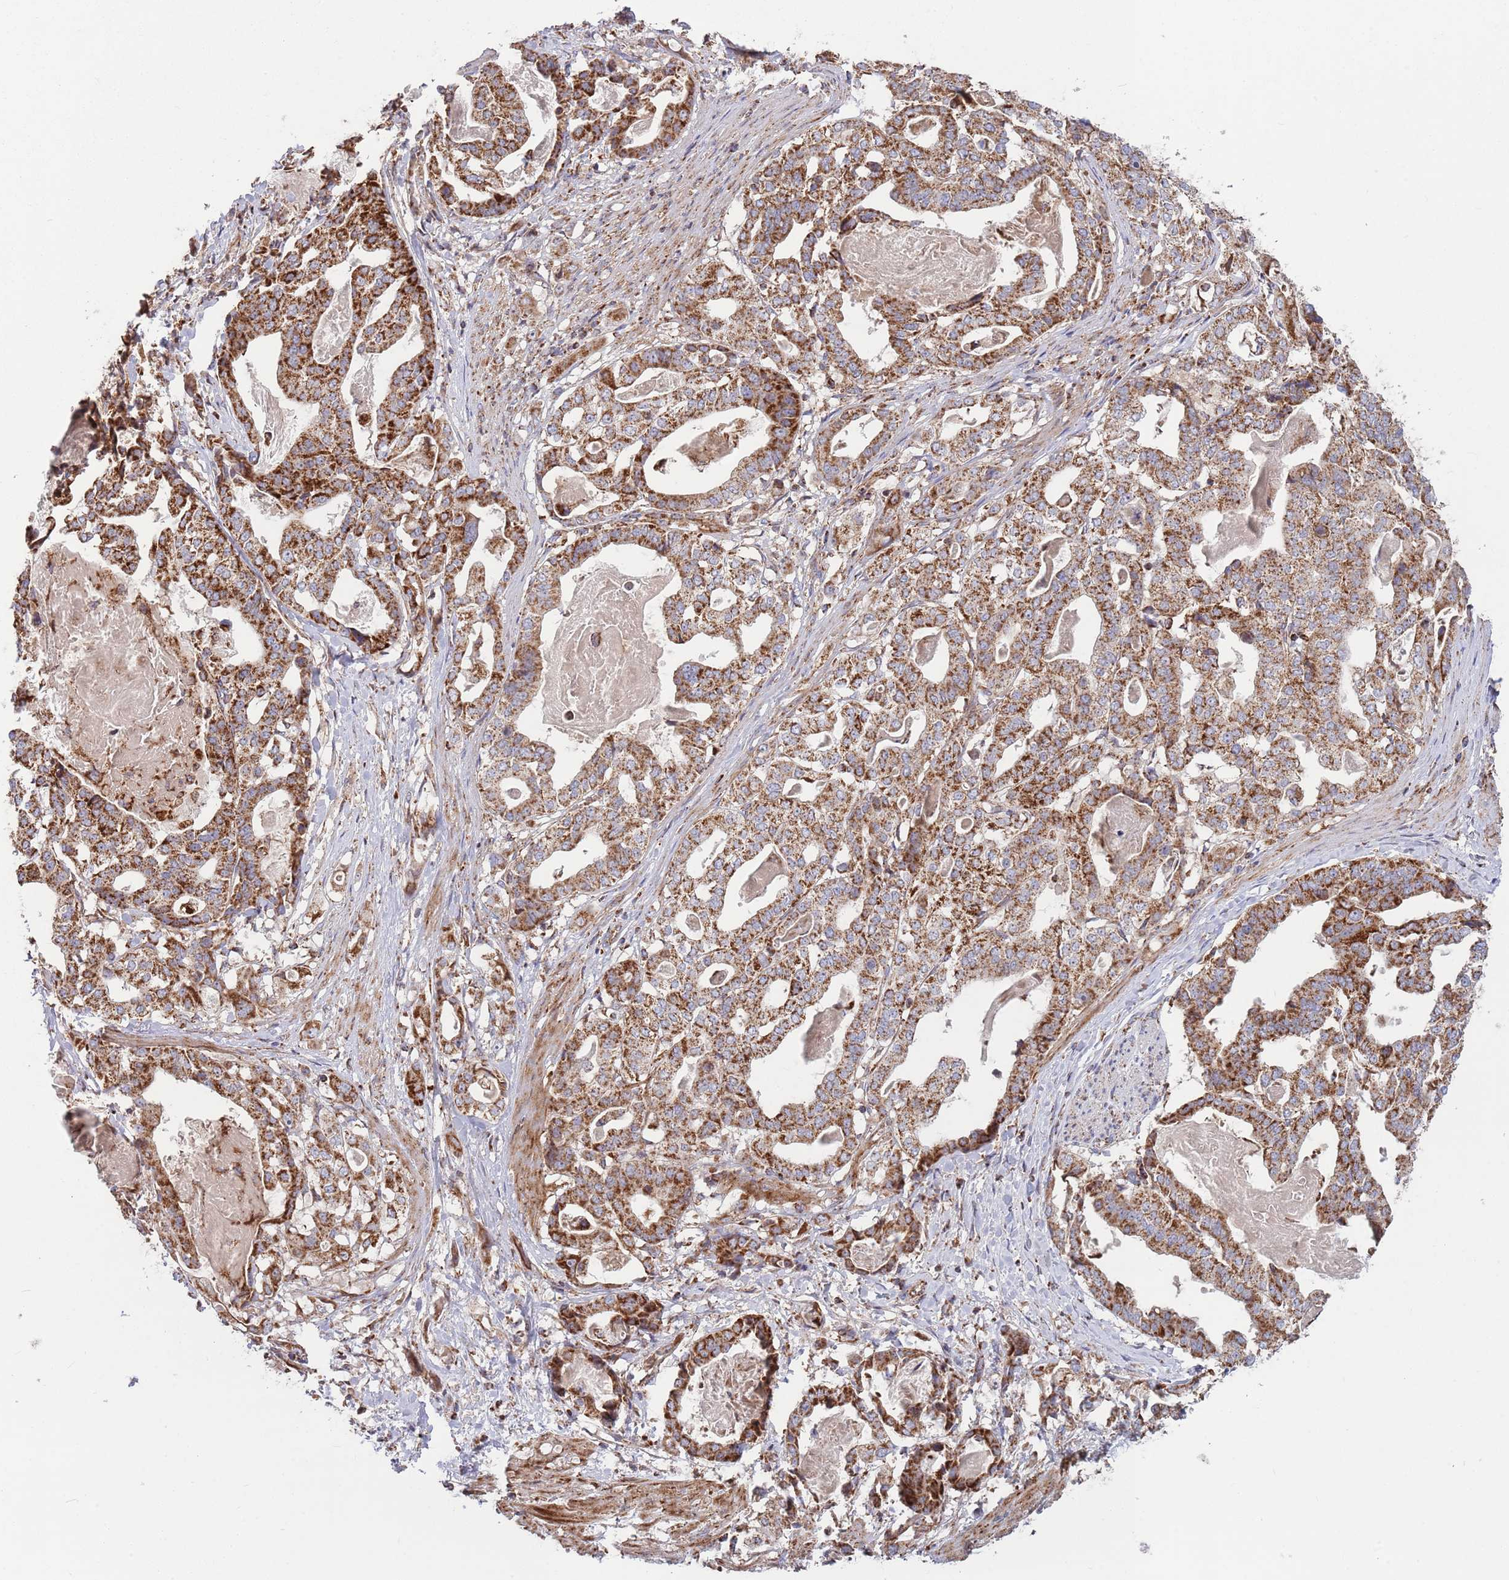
{"staining": {"intensity": "strong", "quantity": ">75%", "location": "cytoplasmic/membranous"}, "tissue": "stomach cancer", "cell_type": "Tumor cells", "image_type": "cancer", "snomed": [{"axis": "morphology", "description": "Adenocarcinoma, NOS"}, {"axis": "topography", "description": "Stomach"}], "caption": "There is high levels of strong cytoplasmic/membranous positivity in tumor cells of stomach cancer (adenocarcinoma), as demonstrated by immunohistochemical staining (brown color).", "gene": "ATP5PD", "patient": {"sex": "male", "age": 48}}